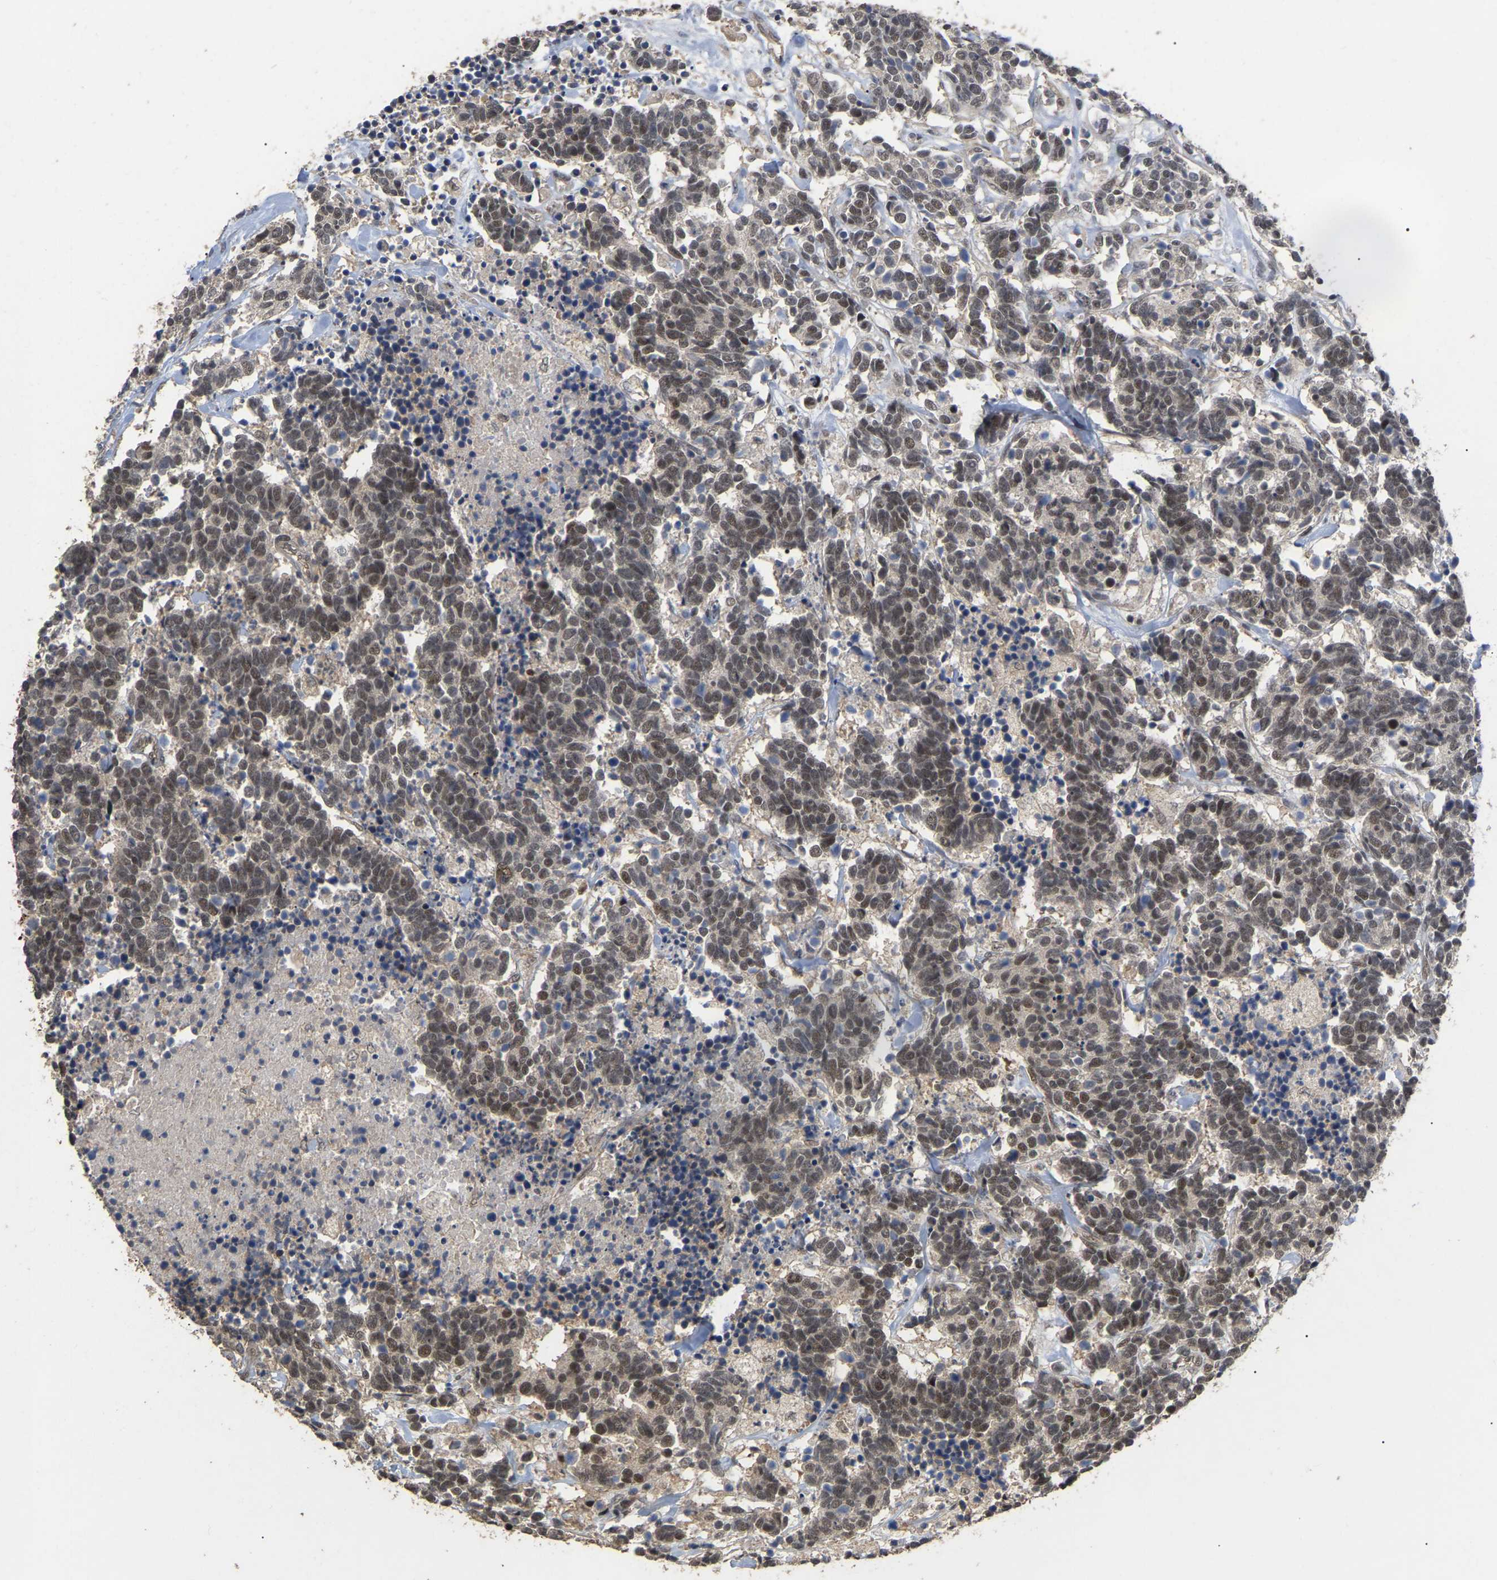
{"staining": {"intensity": "moderate", "quantity": ">75%", "location": "nuclear"}, "tissue": "carcinoid", "cell_type": "Tumor cells", "image_type": "cancer", "snomed": [{"axis": "morphology", "description": "Carcinoma, NOS"}, {"axis": "morphology", "description": "Carcinoid, malignant, NOS"}, {"axis": "topography", "description": "Urinary bladder"}], "caption": "Immunohistochemistry (IHC) image of carcinoid stained for a protein (brown), which exhibits medium levels of moderate nuclear positivity in approximately >75% of tumor cells.", "gene": "JAZF1", "patient": {"sex": "male", "age": 57}}